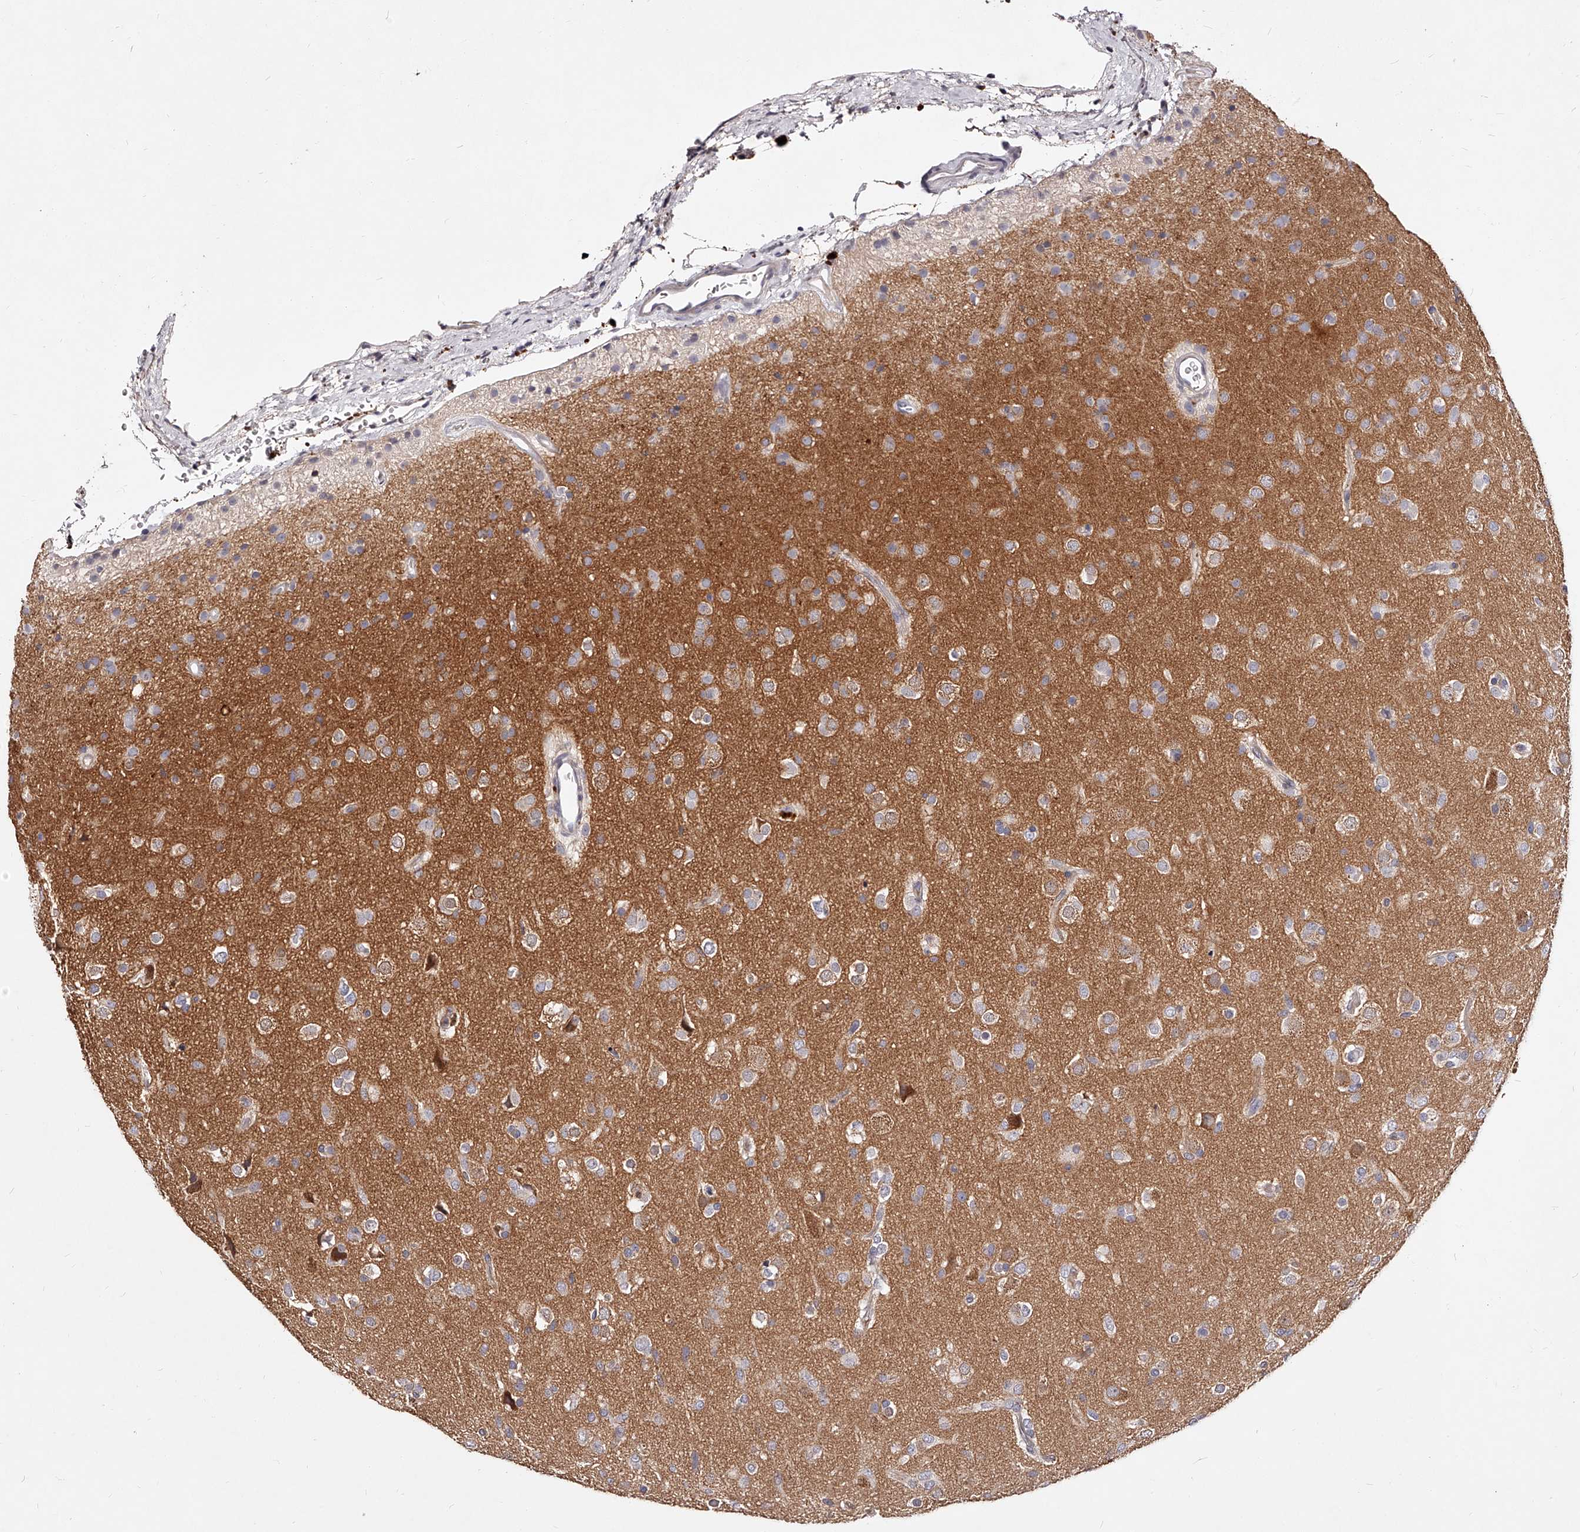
{"staining": {"intensity": "weak", "quantity": "<25%", "location": "cytoplasmic/membranous"}, "tissue": "glioma", "cell_type": "Tumor cells", "image_type": "cancer", "snomed": [{"axis": "morphology", "description": "Glioma, malignant, Low grade"}, {"axis": "topography", "description": "Brain"}], "caption": "A photomicrograph of human malignant glioma (low-grade) is negative for staining in tumor cells.", "gene": "PHACTR1", "patient": {"sex": "male", "age": 65}}